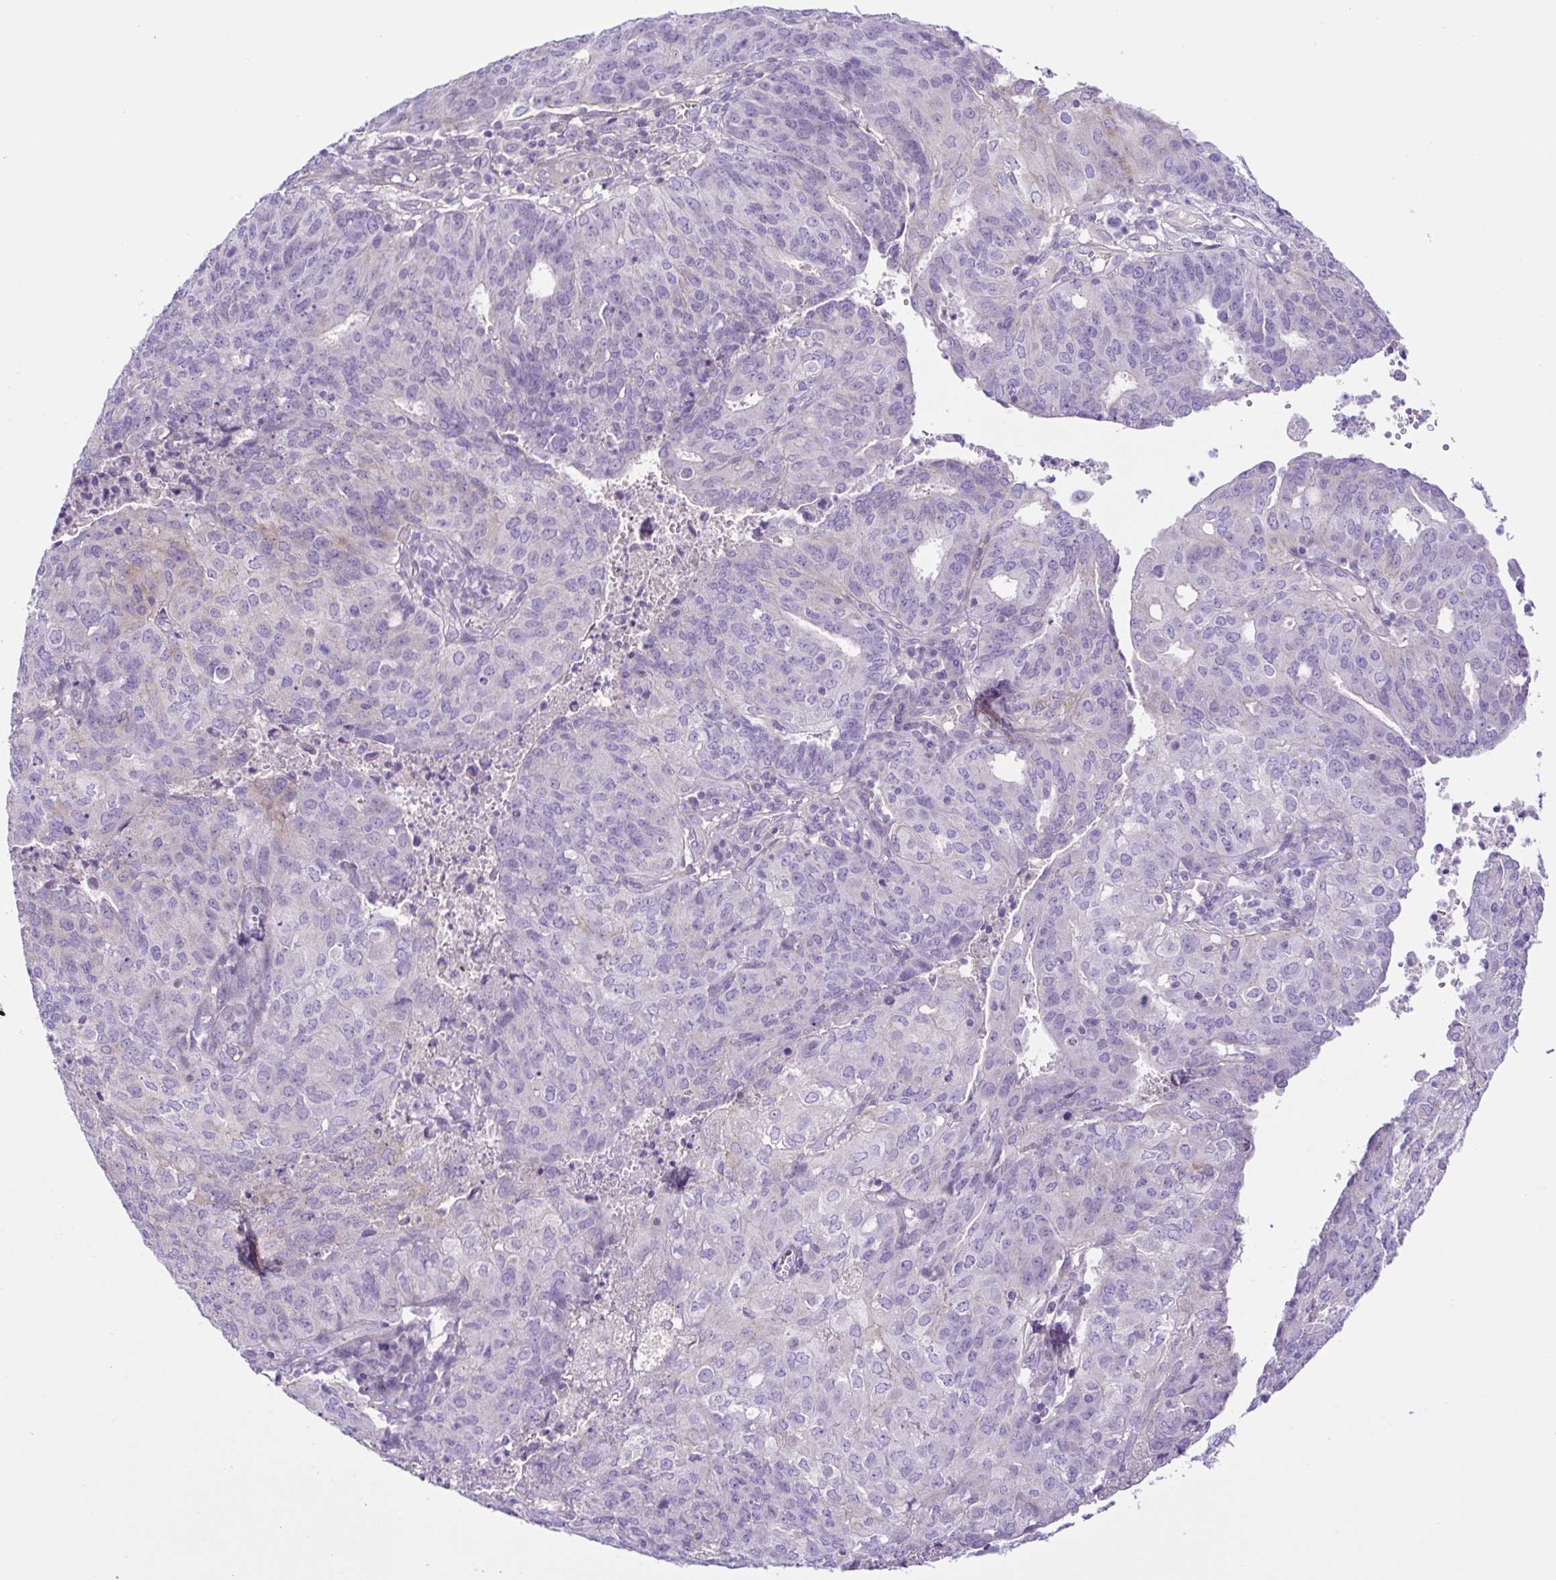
{"staining": {"intensity": "negative", "quantity": "none", "location": "none"}, "tissue": "endometrial cancer", "cell_type": "Tumor cells", "image_type": "cancer", "snomed": [{"axis": "morphology", "description": "Adenocarcinoma, NOS"}, {"axis": "topography", "description": "Endometrium"}], "caption": "Image shows no protein expression in tumor cells of endometrial cancer tissue.", "gene": "ISM2", "patient": {"sex": "female", "age": 82}}